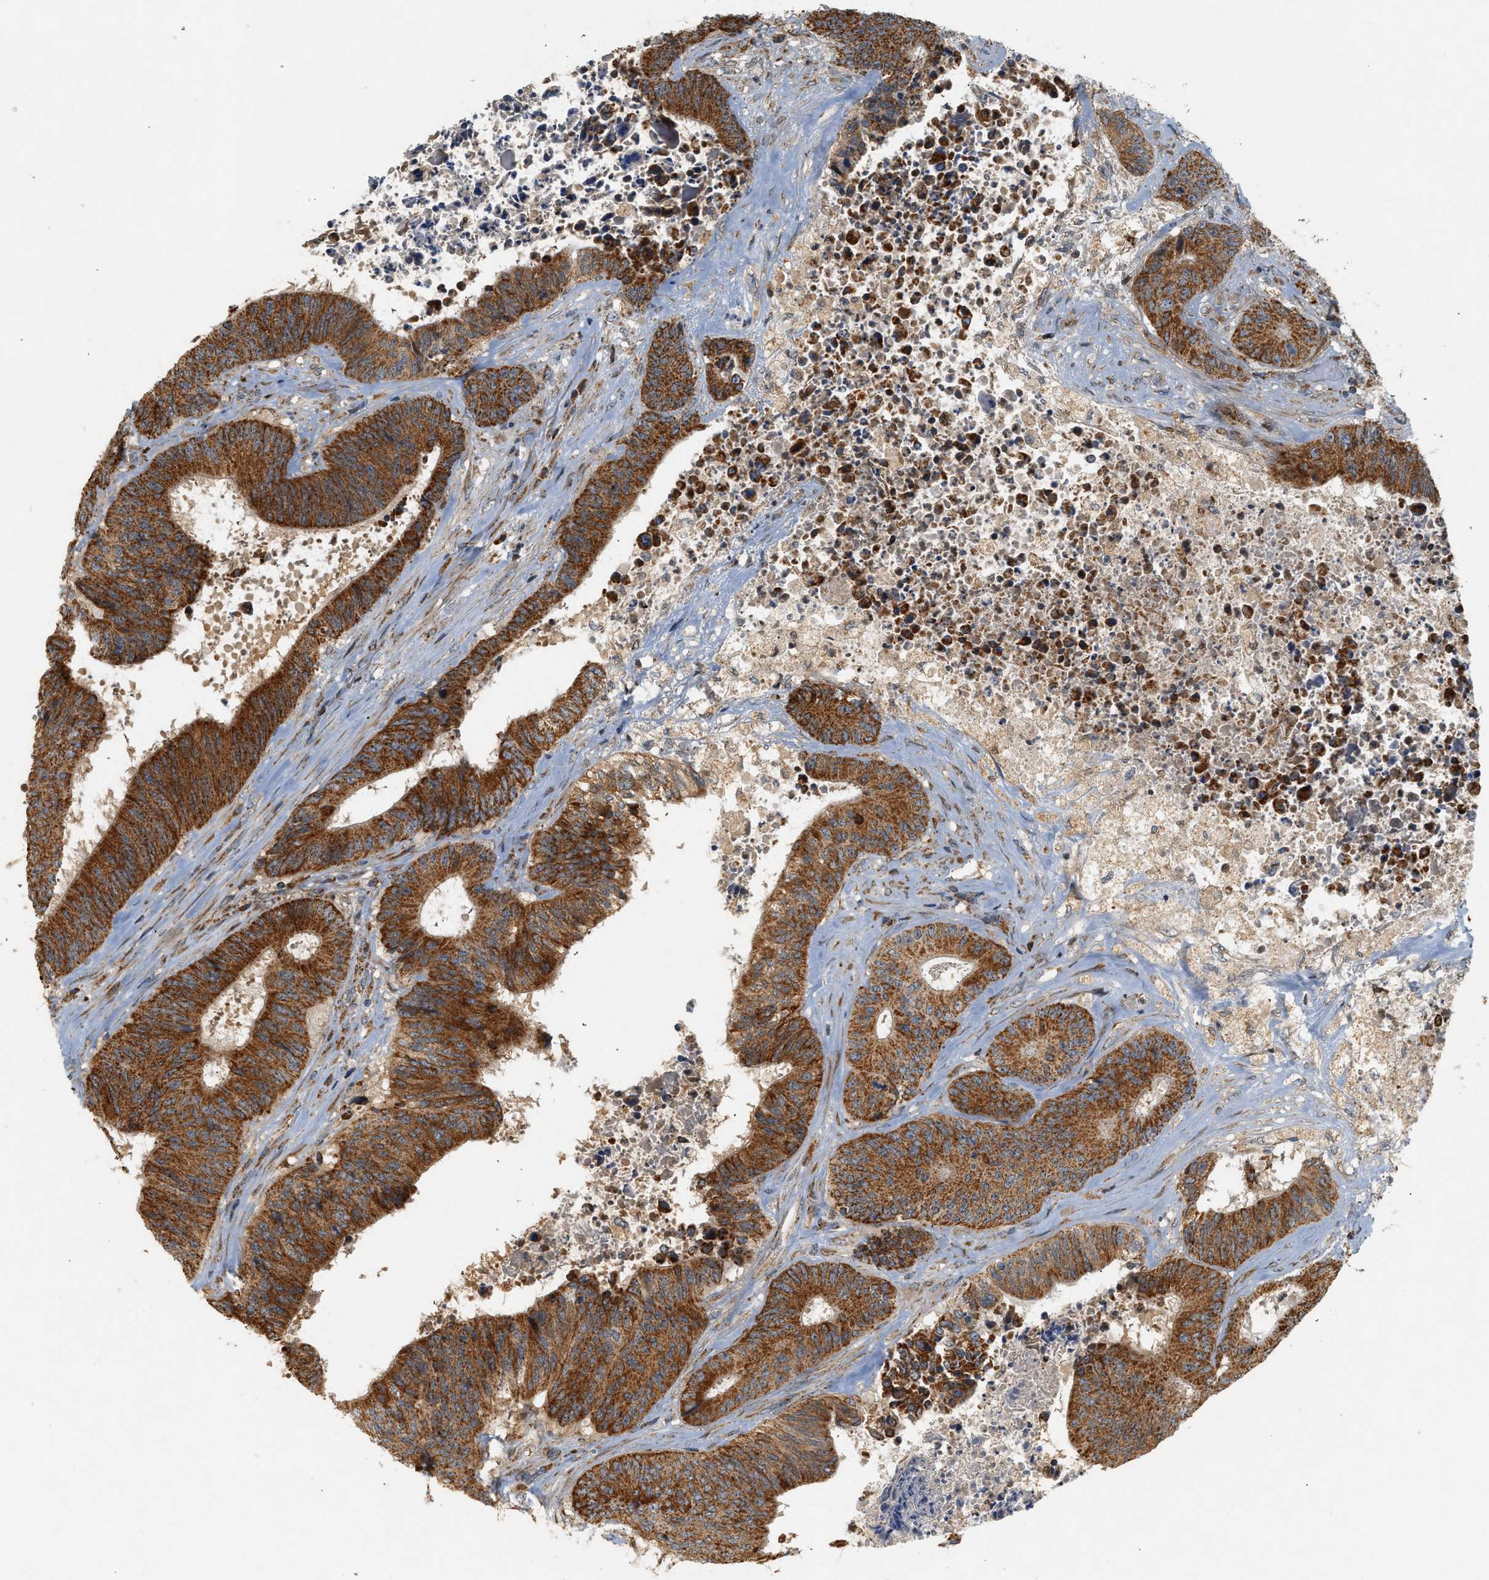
{"staining": {"intensity": "strong", "quantity": ">75%", "location": "cytoplasmic/membranous"}, "tissue": "colorectal cancer", "cell_type": "Tumor cells", "image_type": "cancer", "snomed": [{"axis": "morphology", "description": "Adenocarcinoma, NOS"}, {"axis": "topography", "description": "Rectum"}], "caption": "This histopathology image displays immunohistochemistry (IHC) staining of colorectal adenocarcinoma, with high strong cytoplasmic/membranous expression in about >75% of tumor cells.", "gene": "MCU", "patient": {"sex": "male", "age": 72}}